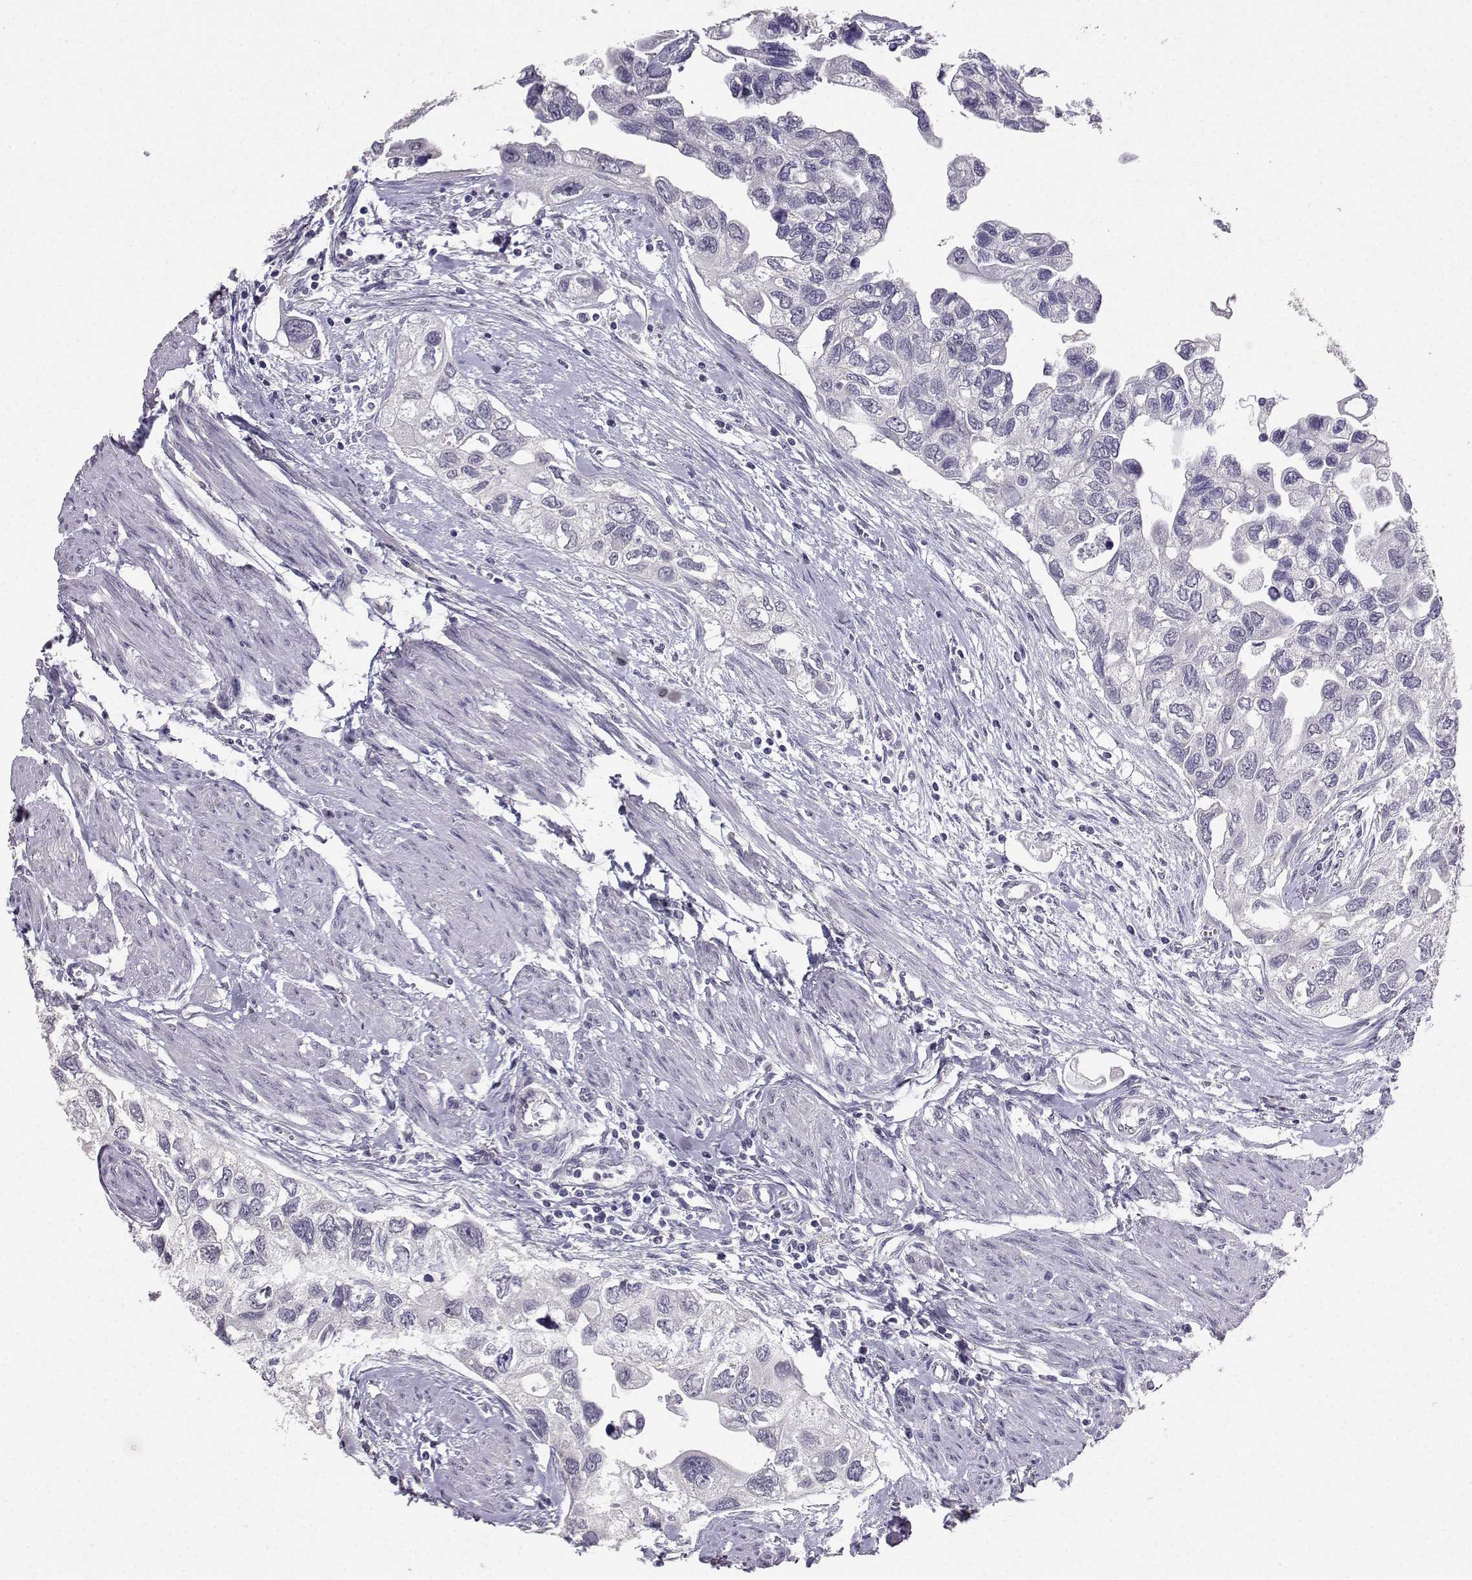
{"staining": {"intensity": "negative", "quantity": "none", "location": "none"}, "tissue": "urothelial cancer", "cell_type": "Tumor cells", "image_type": "cancer", "snomed": [{"axis": "morphology", "description": "Urothelial carcinoma, High grade"}, {"axis": "topography", "description": "Urinary bladder"}], "caption": "DAB (3,3'-diaminobenzidine) immunohistochemical staining of urothelial cancer reveals no significant positivity in tumor cells.", "gene": "SPAG11B", "patient": {"sex": "male", "age": 59}}